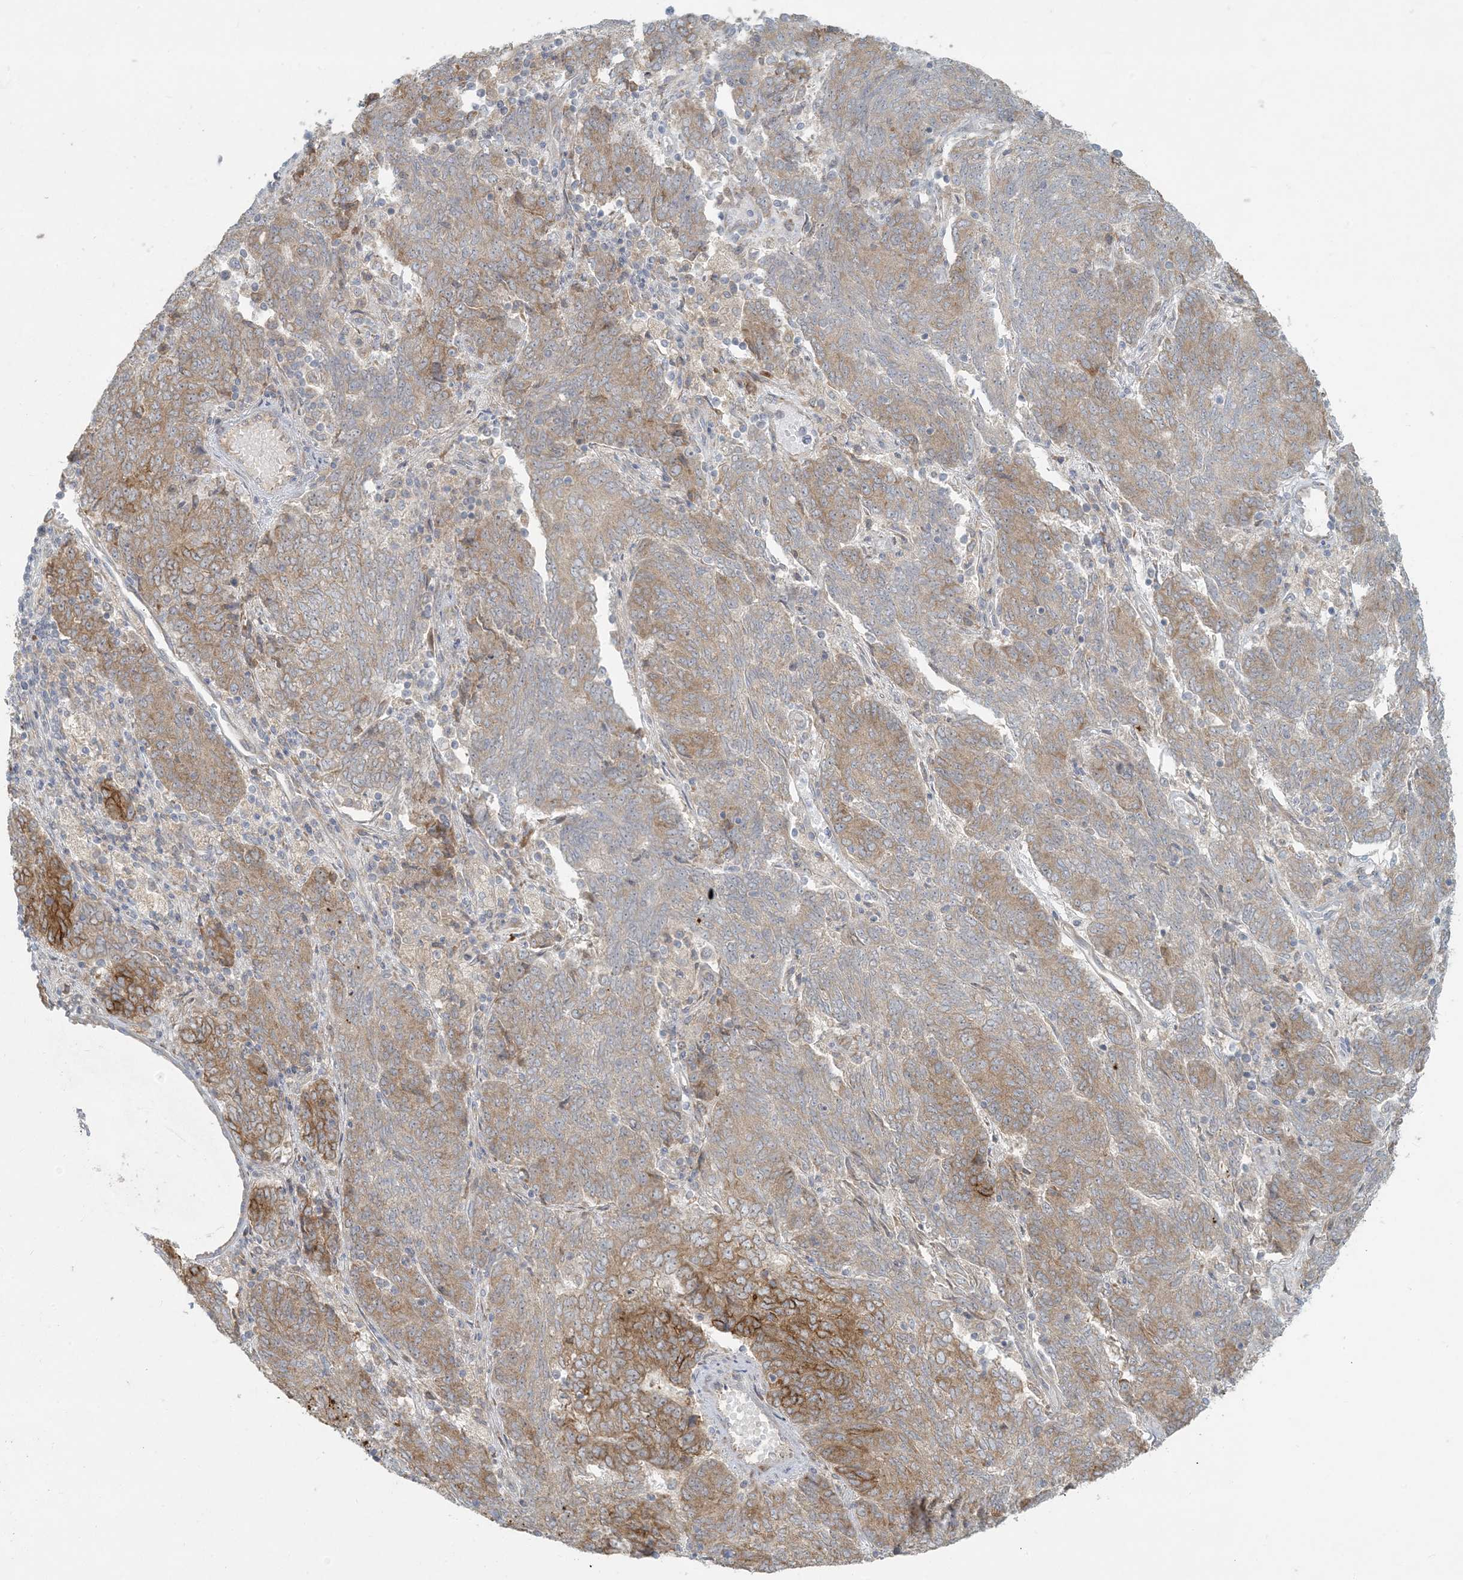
{"staining": {"intensity": "moderate", "quantity": "25%-75%", "location": "cytoplasmic/membranous"}, "tissue": "endometrial cancer", "cell_type": "Tumor cells", "image_type": "cancer", "snomed": [{"axis": "morphology", "description": "Adenocarcinoma, NOS"}, {"axis": "topography", "description": "Endometrium"}], "caption": "The micrograph reveals staining of endometrial adenocarcinoma, revealing moderate cytoplasmic/membranous protein expression (brown color) within tumor cells.", "gene": "HACL1", "patient": {"sex": "female", "age": 80}}